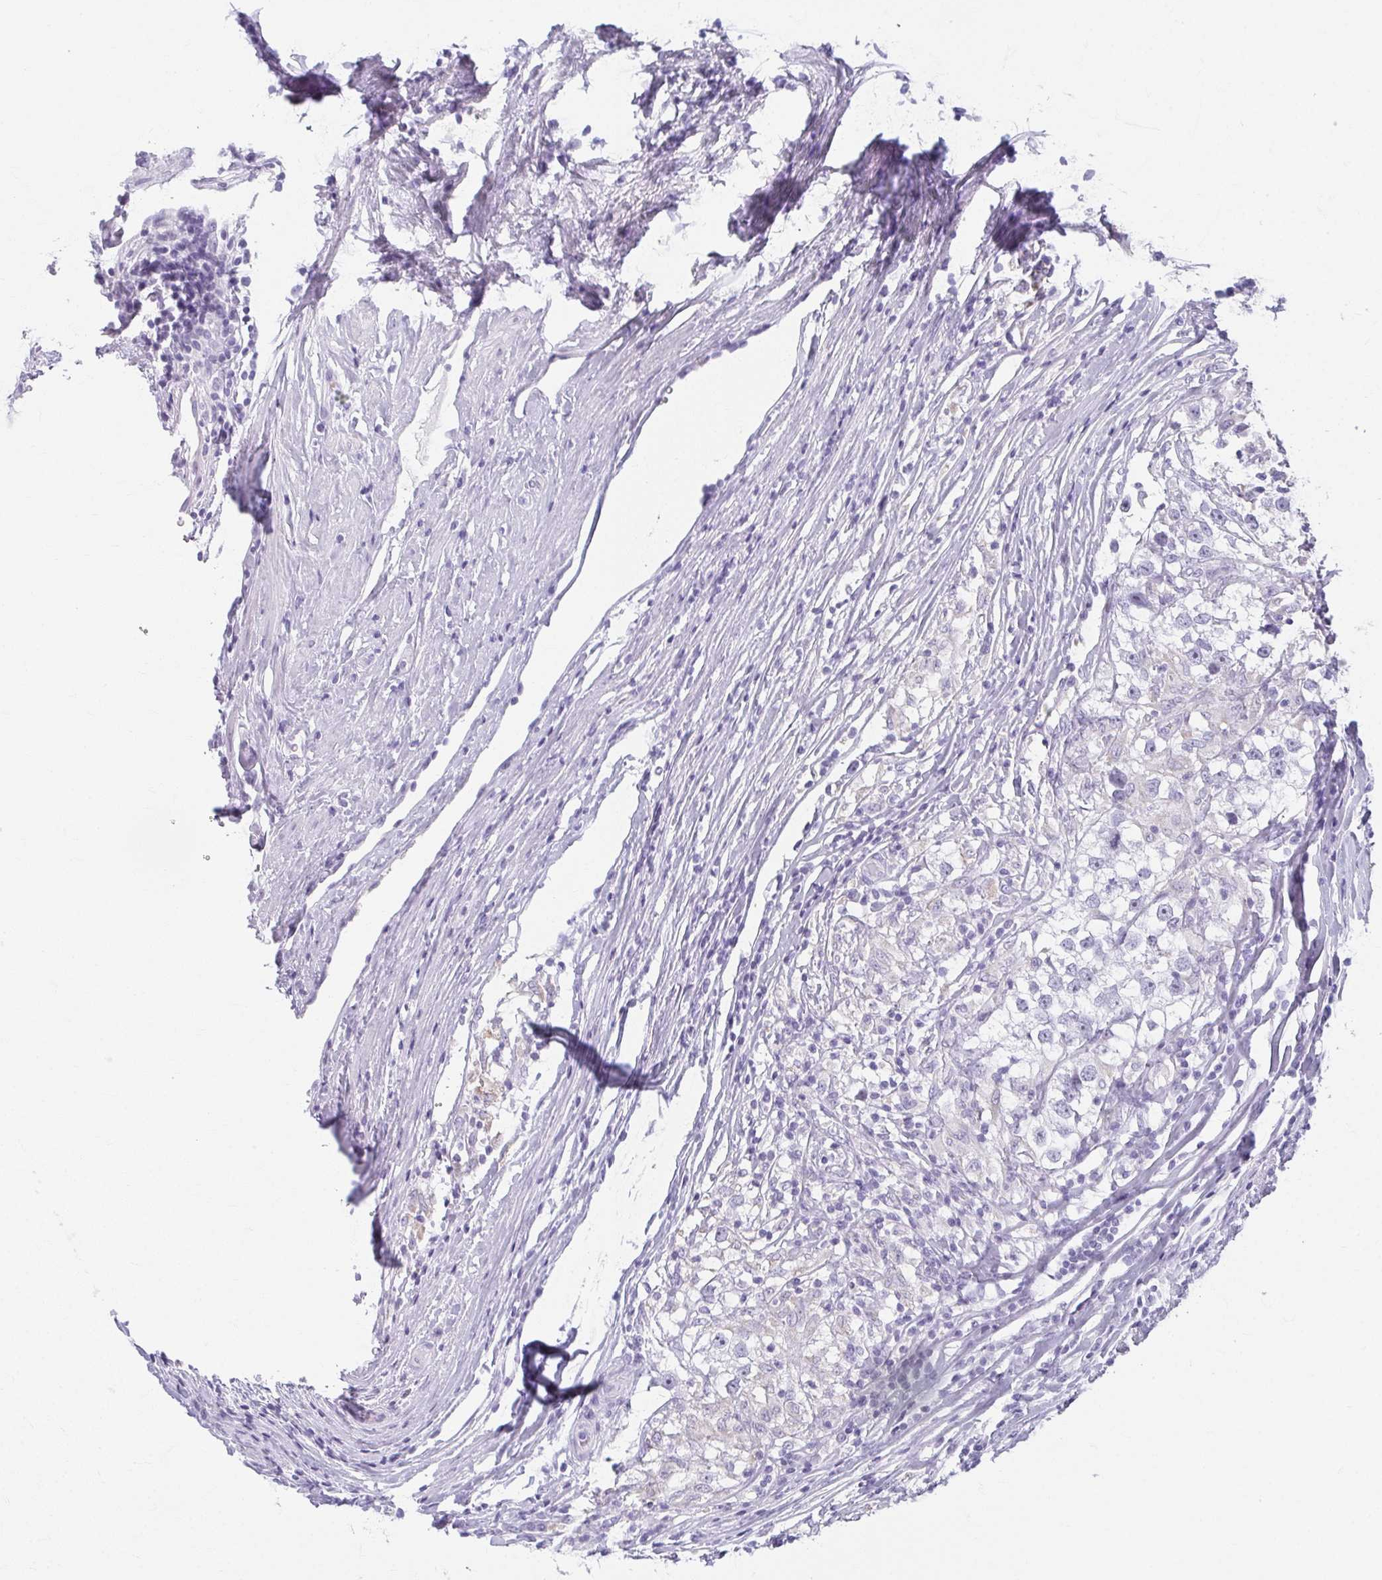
{"staining": {"intensity": "negative", "quantity": "none", "location": "none"}, "tissue": "testis cancer", "cell_type": "Tumor cells", "image_type": "cancer", "snomed": [{"axis": "morphology", "description": "Seminoma, NOS"}, {"axis": "topography", "description": "Testis"}], "caption": "This is an IHC photomicrograph of human testis seminoma. There is no positivity in tumor cells.", "gene": "MOBP", "patient": {"sex": "male", "age": 46}}